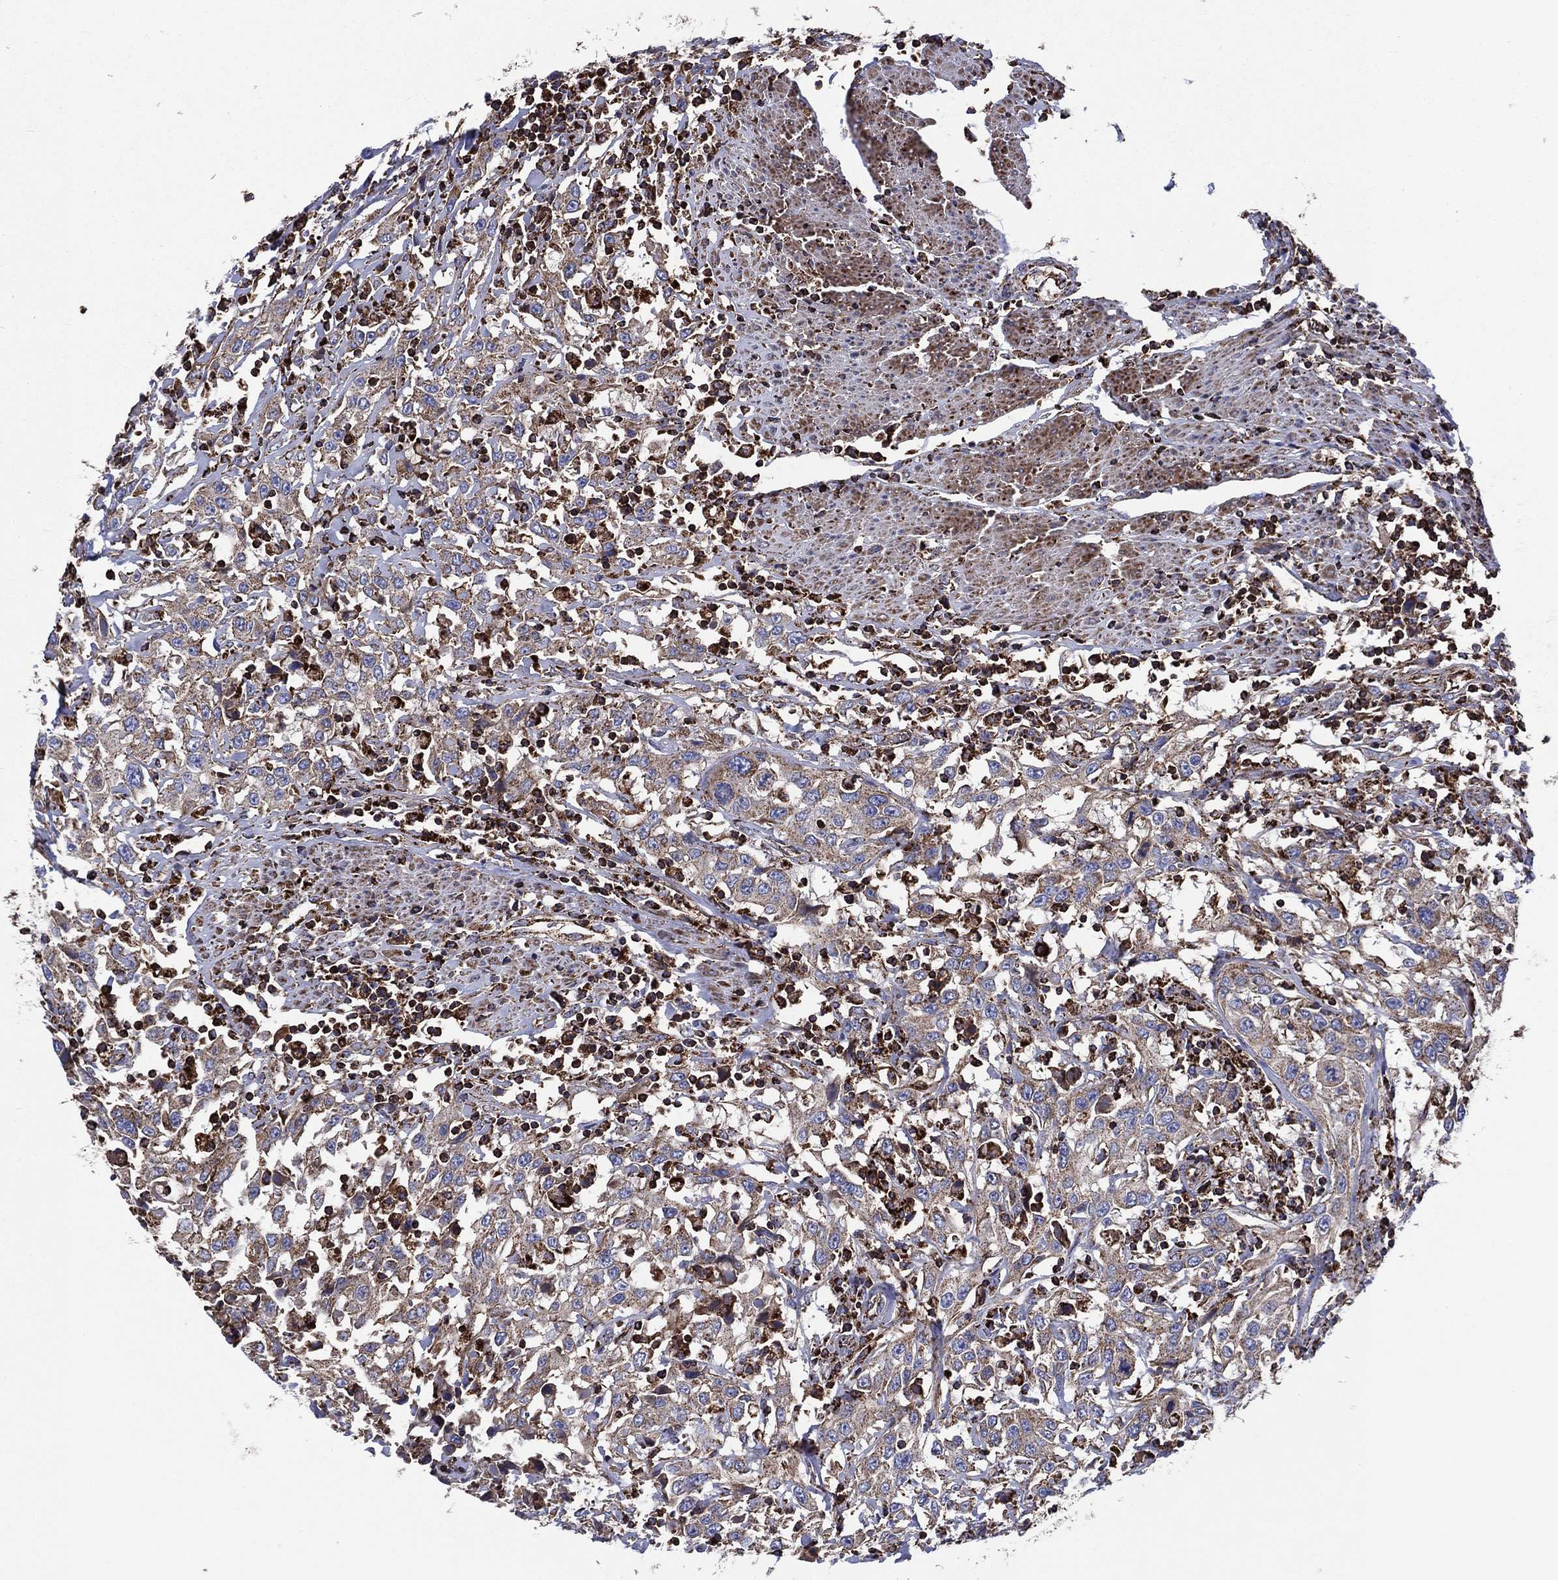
{"staining": {"intensity": "weak", "quantity": ">75%", "location": "cytoplasmic/membranous"}, "tissue": "urothelial cancer", "cell_type": "Tumor cells", "image_type": "cancer", "snomed": [{"axis": "morphology", "description": "Urothelial carcinoma, High grade"}, {"axis": "topography", "description": "Urinary bladder"}], "caption": "Immunohistochemistry (IHC) (DAB (3,3'-diaminobenzidine)) staining of human urothelial carcinoma (high-grade) reveals weak cytoplasmic/membranous protein staining in approximately >75% of tumor cells. (Stains: DAB (3,3'-diaminobenzidine) in brown, nuclei in blue, Microscopy: brightfield microscopy at high magnification).", "gene": "ANKRD37", "patient": {"sex": "male", "age": 61}}